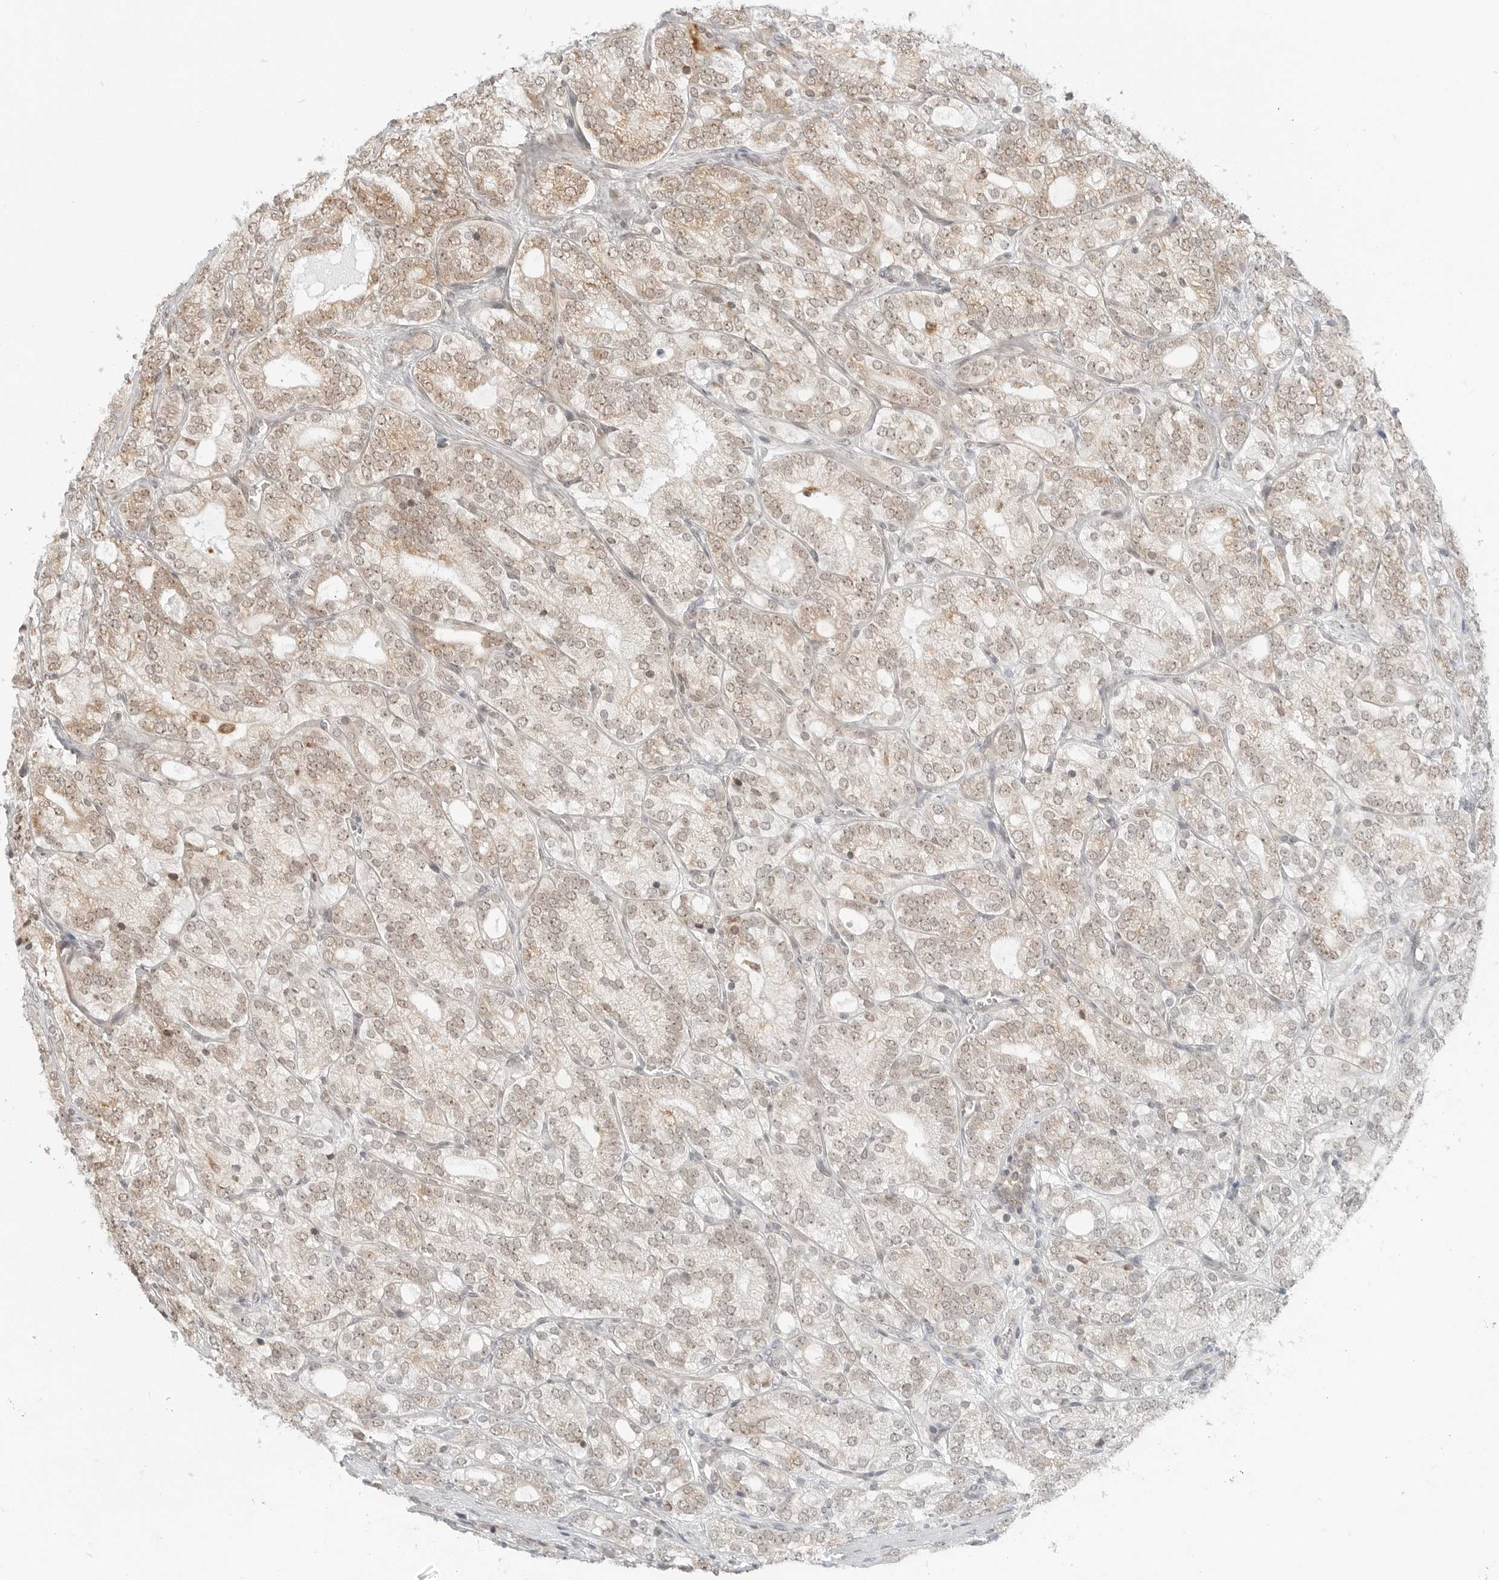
{"staining": {"intensity": "moderate", "quantity": "25%-75%", "location": "cytoplasmic/membranous,nuclear"}, "tissue": "prostate cancer", "cell_type": "Tumor cells", "image_type": "cancer", "snomed": [{"axis": "morphology", "description": "Adenocarcinoma, High grade"}, {"axis": "topography", "description": "Prostate"}], "caption": "Immunohistochemical staining of human prostate high-grade adenocarcinoma reveals medium levels of moderate cytoplasmic/membranous and nuclear protein expression in approximately 25%-75% of tumor cells.", "gene": "POLR3GL", "patient": {"sex": "male", "age": 57}}